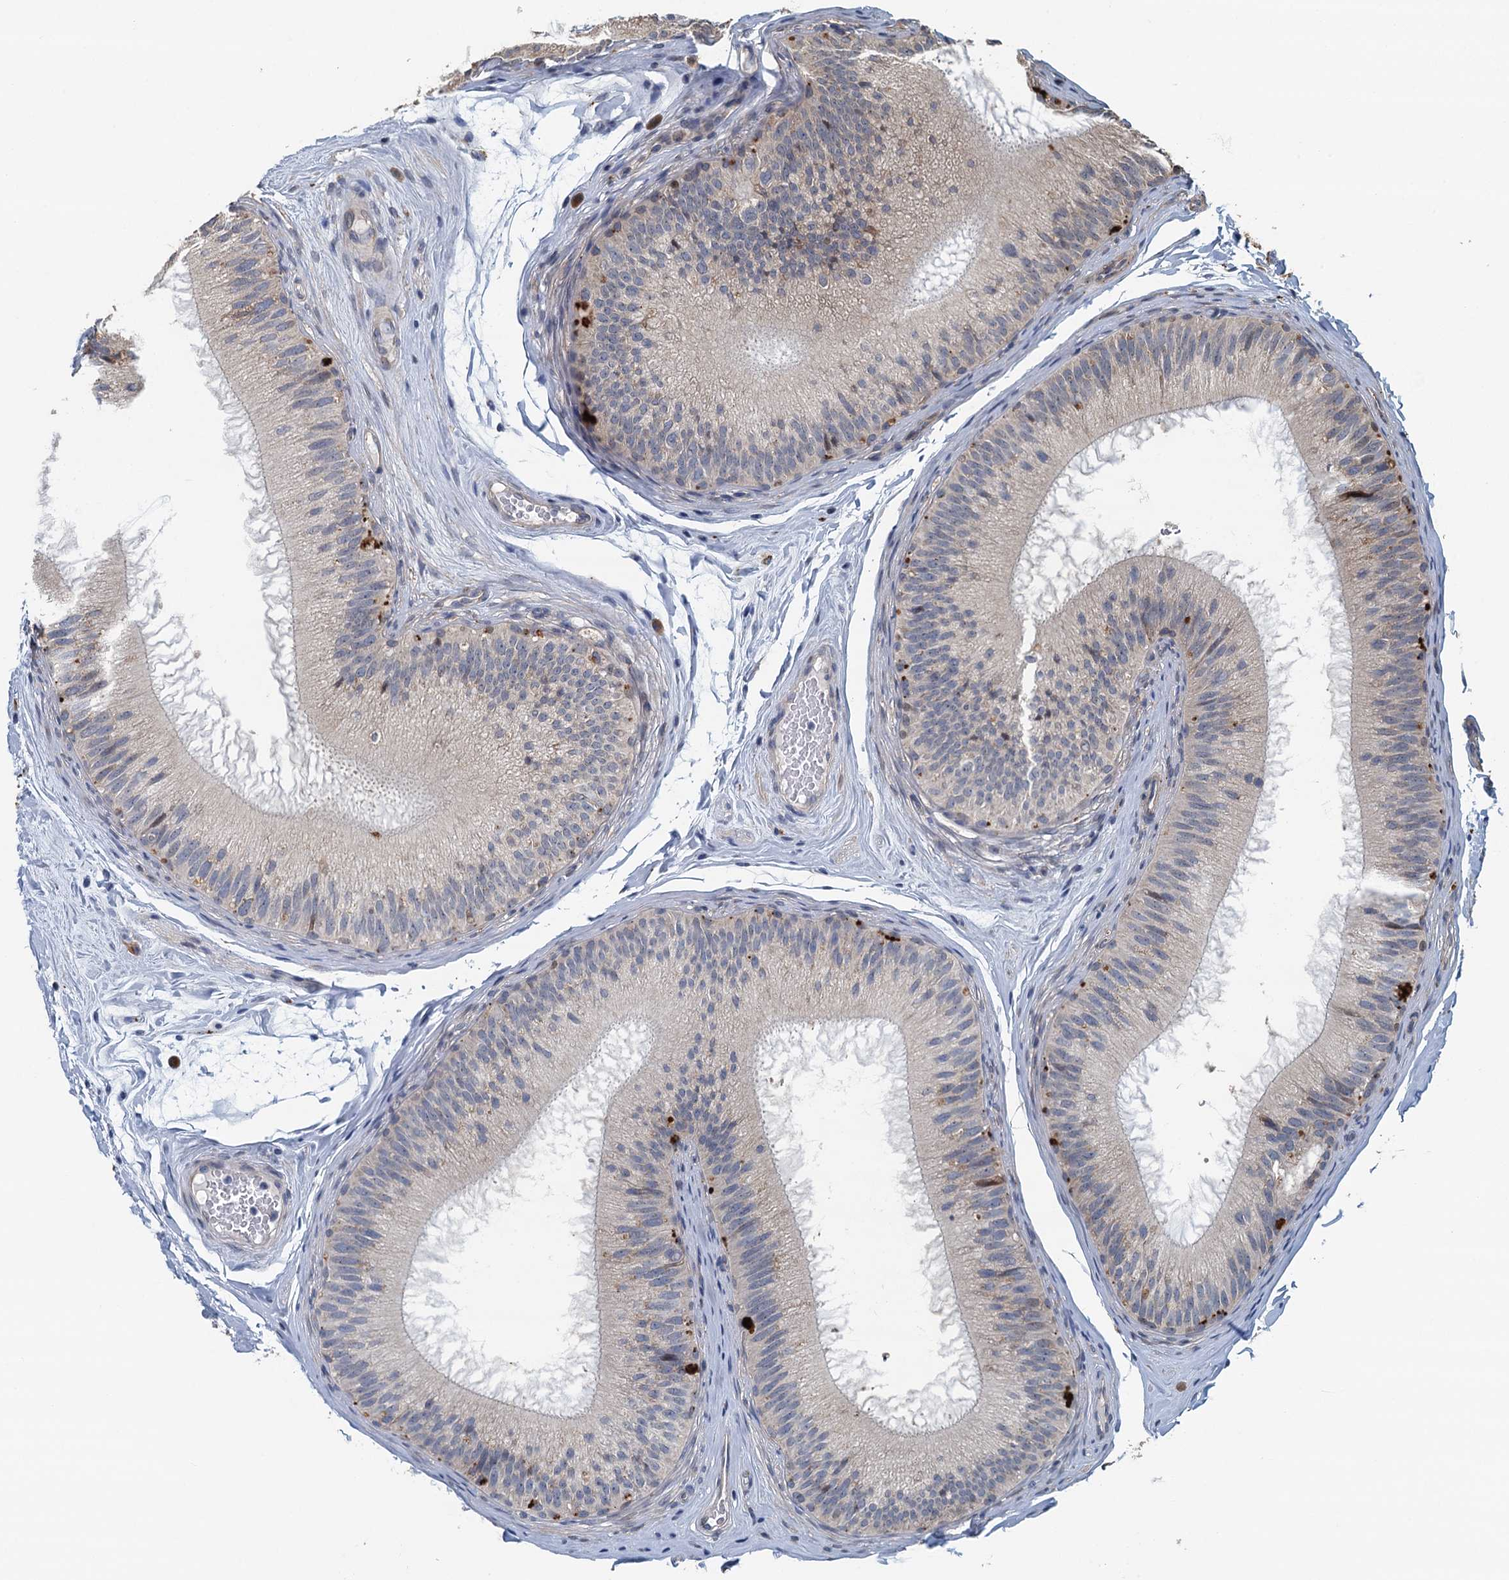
{"staining": {"intensity": "moderate", "quantity": "<25%", "location": "cytoplasmic/membranous"}, "tissue": "epididymis", "cell_type": "Glandular cells", "image_type": "normal", "snomed": [{"axis": "morphology", "description": "Normal tissue, NOS"}, {"axis": "topography", "description": "Epididymis"}], "caption": "Normal epididymis exhibits moderate cytoplasmic/membranous expression in approximately <25% of glandular cells The protein is stained brown, and the nuclei are stained in blue (DAB IHC with brightfield microscopy, high magnification)..", "gene": "AGRN", "patient": {"sex": "male", "age": 45}}